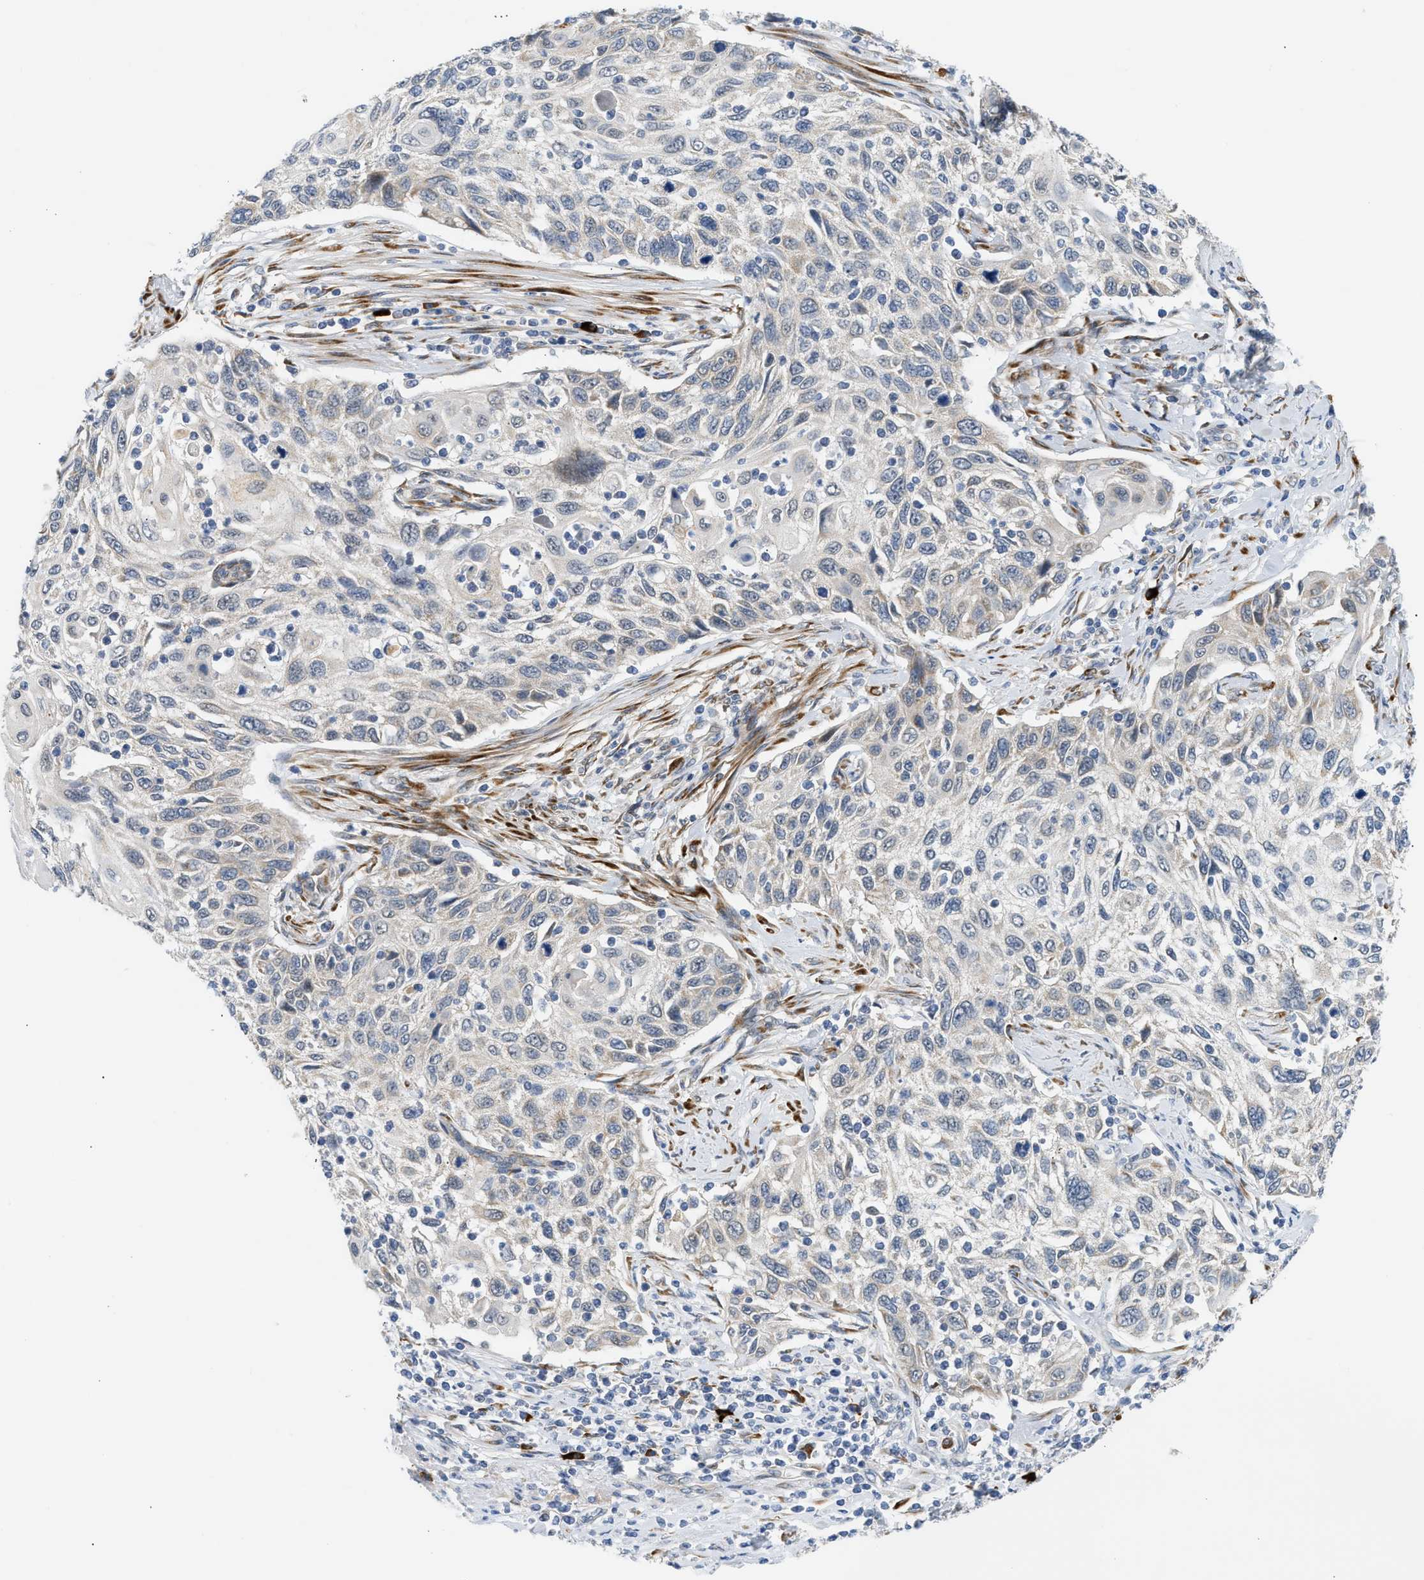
{"staining": {"intensity": "weak", "quantity": "<25%", "location": "cytoplasmic/membranous"}, "tissue": "cervical cancer", "cell_type": "Tumor cells", "image_type": "cancer", "snomed": [{"axis": "morphology", "description": "Squamous cell carcinoma, NOS"}, {"axis": "topography", "description": "Cervix"}], "caption": "This is a micrograph of immunohistochemistry staining of cervical cancer (squamous cell carcinoma), which shows no staining in tumor cells.", "gene": "KCNC2", "patient": {"sex": "female", "age": 70}}